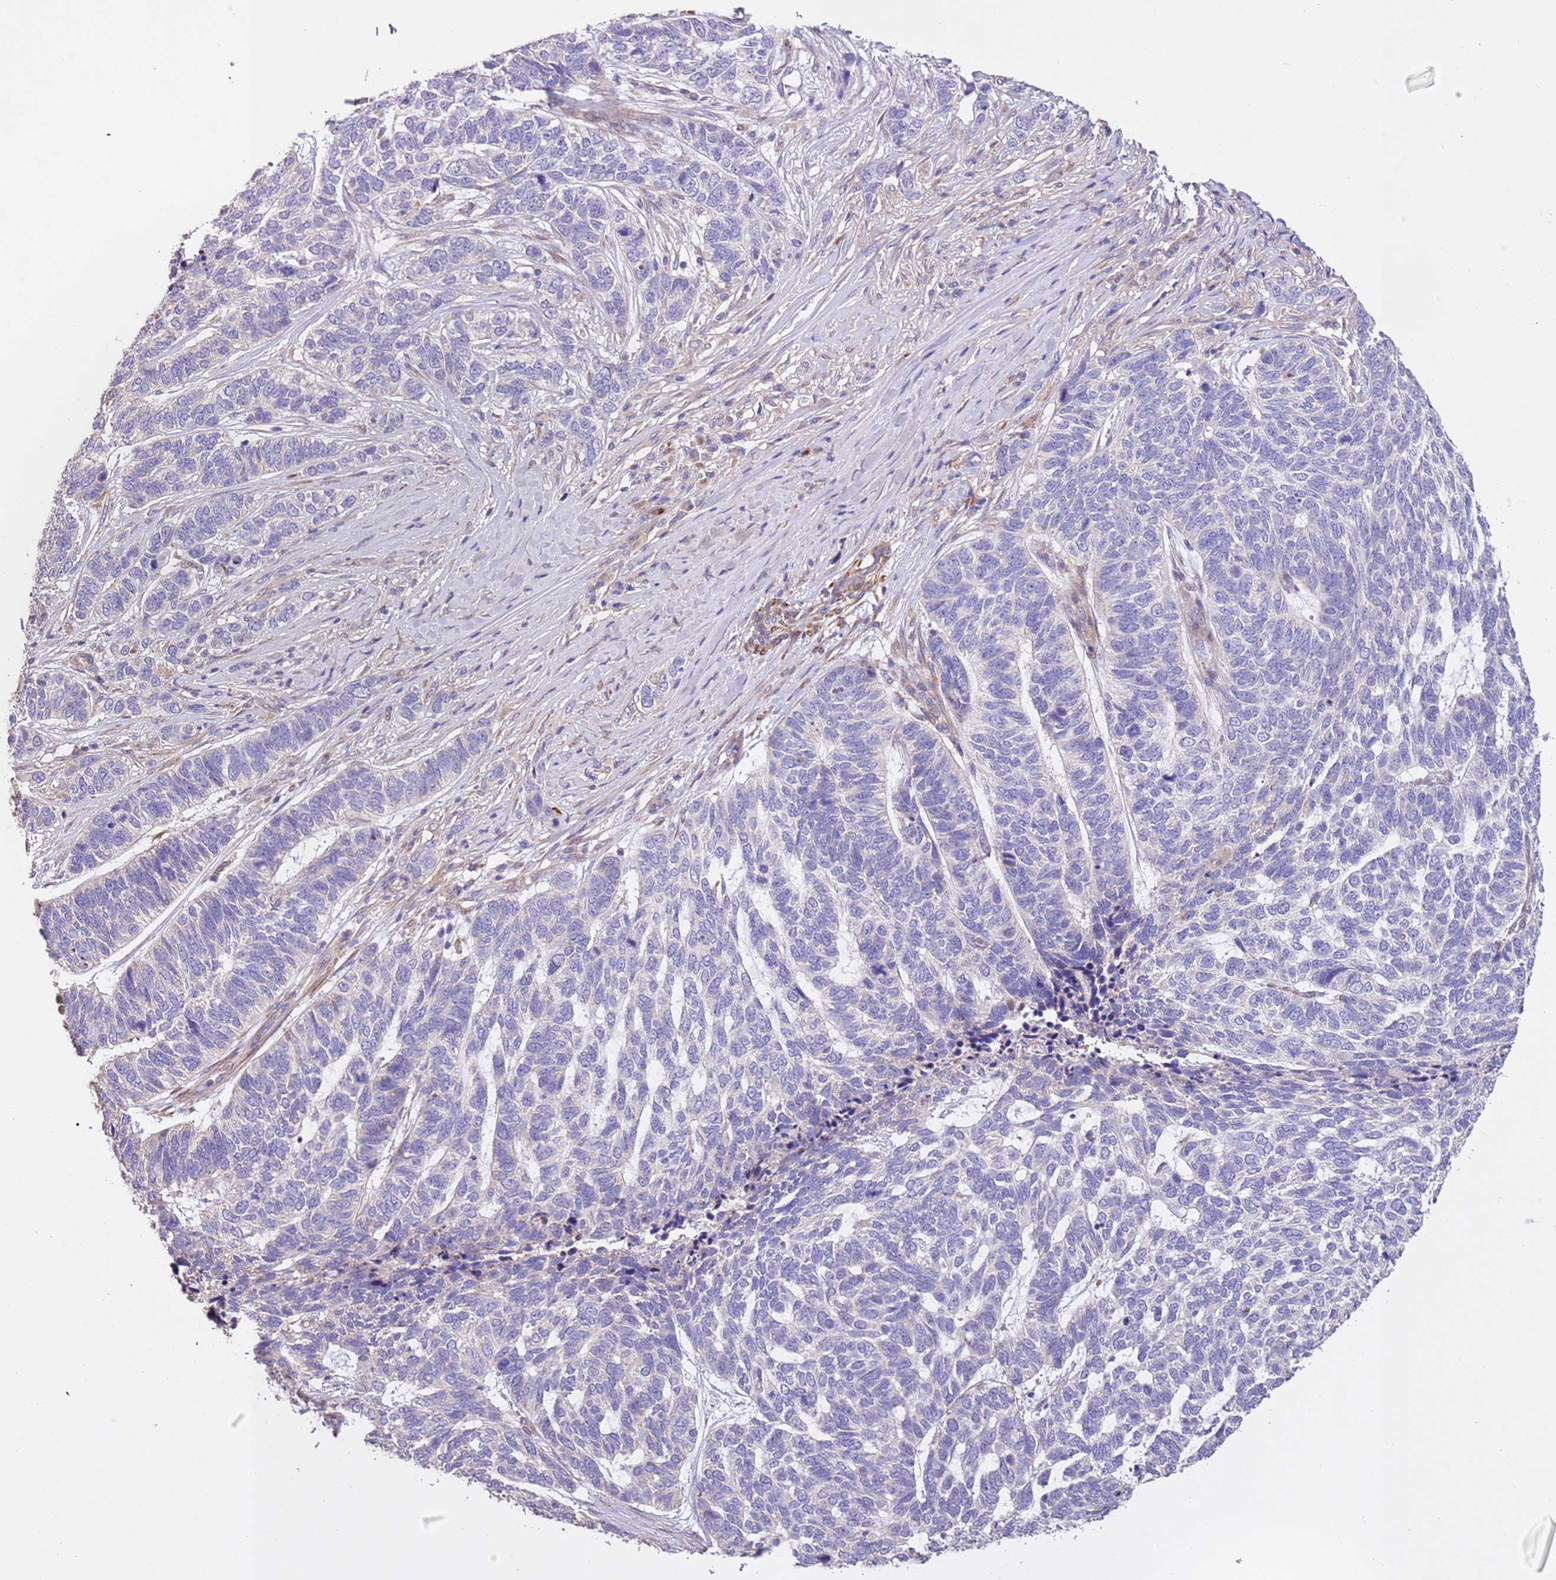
{"staining": {"intensity": "negative", "quantity": "none", "location": "none"}, "tissue": "skin cancer", "cell_type": "Tumor cells", "image_type": "cancer", "snomed": [{"axis": "morphology", "description": "Basal cell carcinoma"}, {"axis": "topography", "description": "Skin"}], "caption": "The histopathology image shows no staining of tumor cells in skin cancer (basal cell carcinoma). Brightfield microscopy of IHC stained with DAB (3,3'-diaminobenzidine) (brown) and hematoxylin (blue), captured at high magnification.", "gene": "PIGA", "patient": {"sex": "female", "age": 65}}